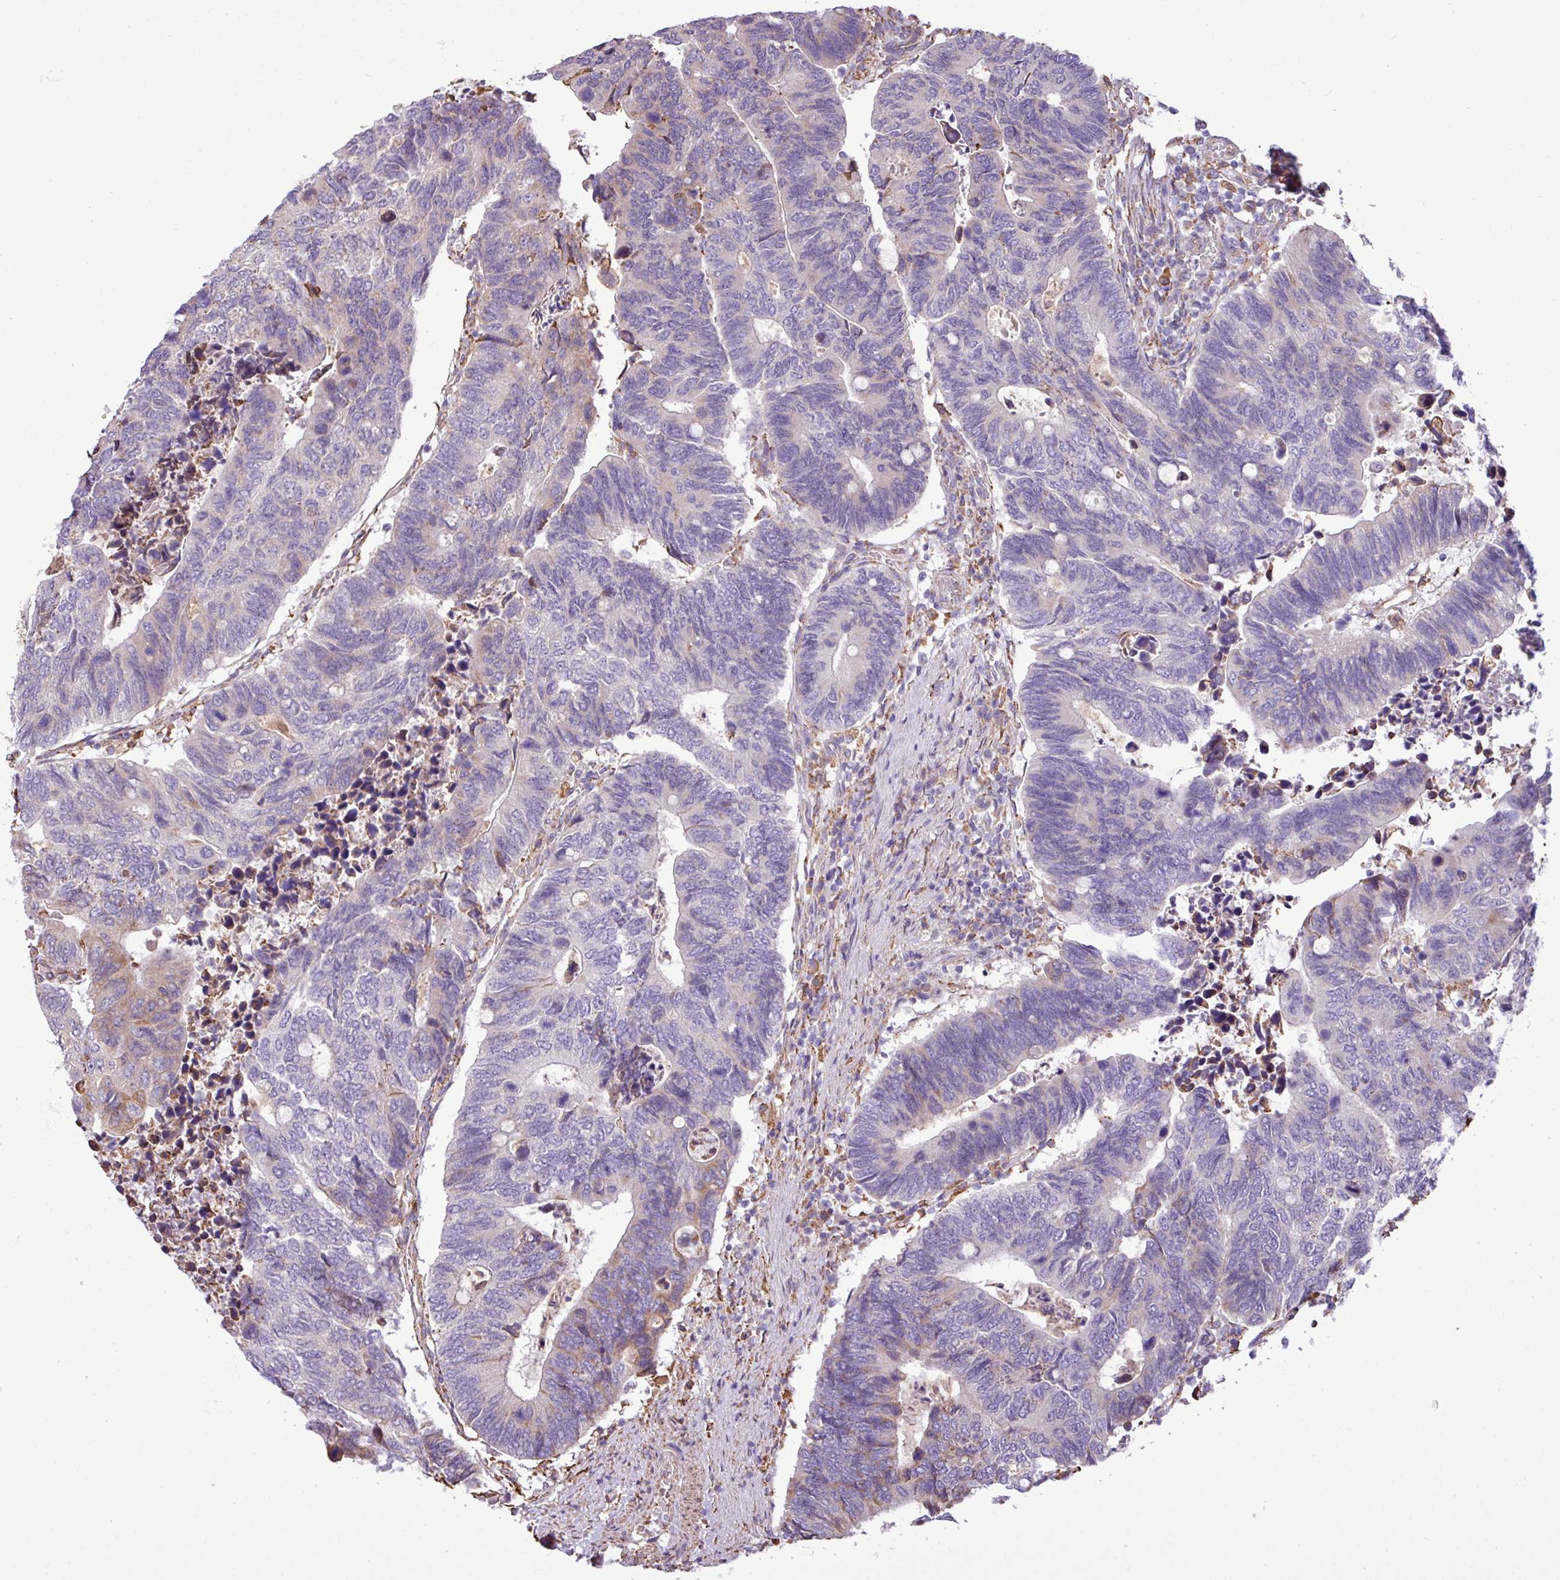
{"staining": {"intensity": "weak", "quantity": "<25%", "location": "cytoplasmic/membranous"}, "tissue": "colorectal cancer", "cell_type": "Tumor cells", "image_type": "cancer", "snomed": [{"axis": "morphology", "description": "Adenocarcinoma, NOS"}, {"axis": "topography", "description": "Colon"}], "caption": "Tumor cells show no significant expression in adenocarcinoma (colorectal). (DAB IHC with hematoxylin counter stain).", "gene": "ZSCAN5A", "patient": {"sex": "male", "age": 87}}